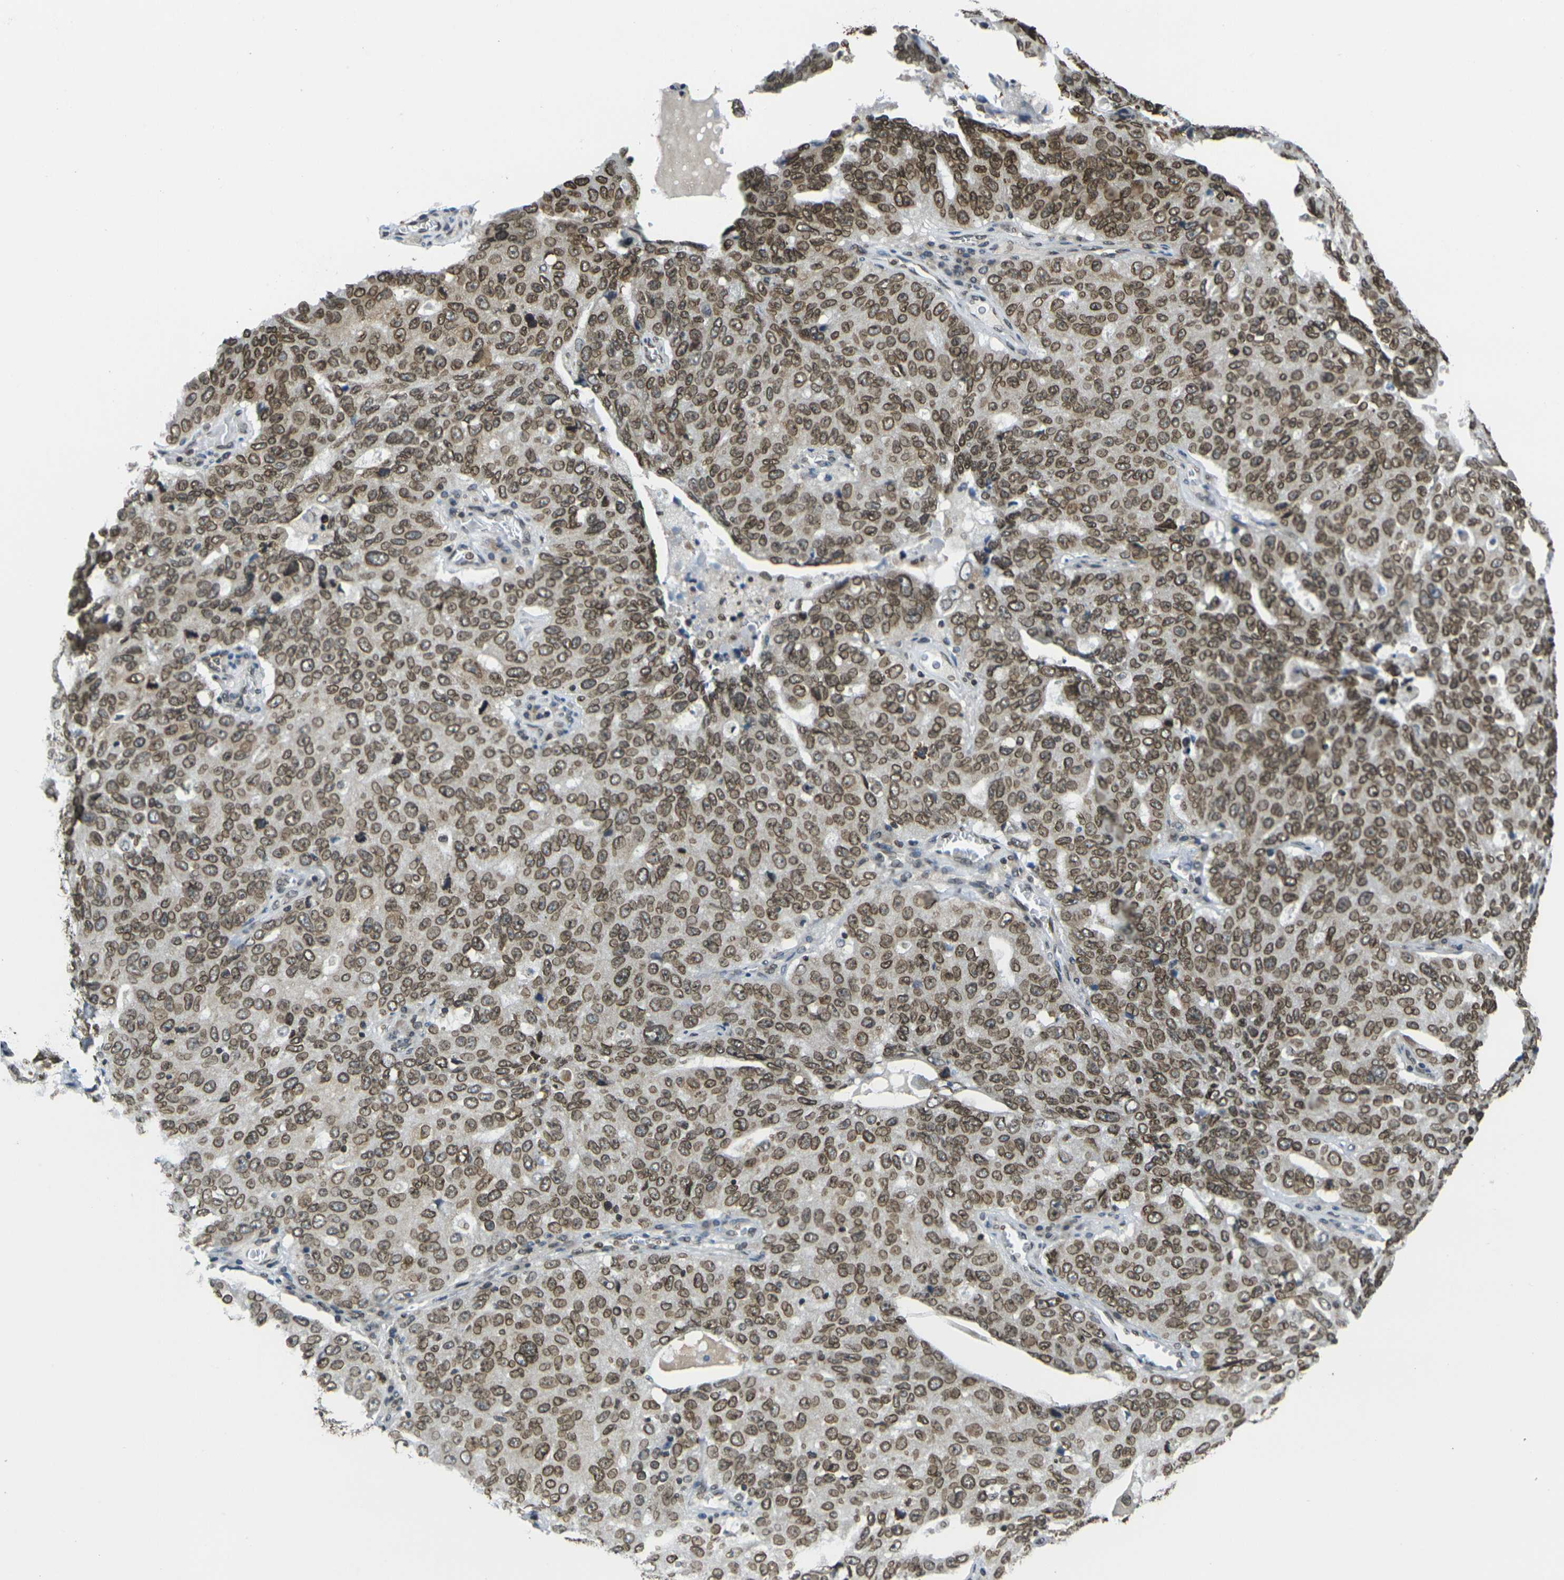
{"staining": {"intensity": "strong", "quantity": ">75%", "location": "cytoplasmic/membranous,nuclear"}, "tissue": "ovarian cancer", "cell_type": "Tumor cells", "image_type": "cancer", "snomed": [{"axis": "morphology", "description": "Carcinoma, endometroid"}, {"axis": "topography", "description": "Ovary"}], "caption": "Strong cytoplasmic/membranous and nuclear protein staining is appreciated in approximately >75% of tumor cells in ovarian cancer (endometroid carcinoma). The staining was performed using DAB (3,3'-diaminobenzidine) to visualize the protein expression in brown, while the nuclei were stained in blue with hematoxylin (Magnification: 20x).", "gene": "BRDT", "patient": {"sex": "female", "age": 62}}